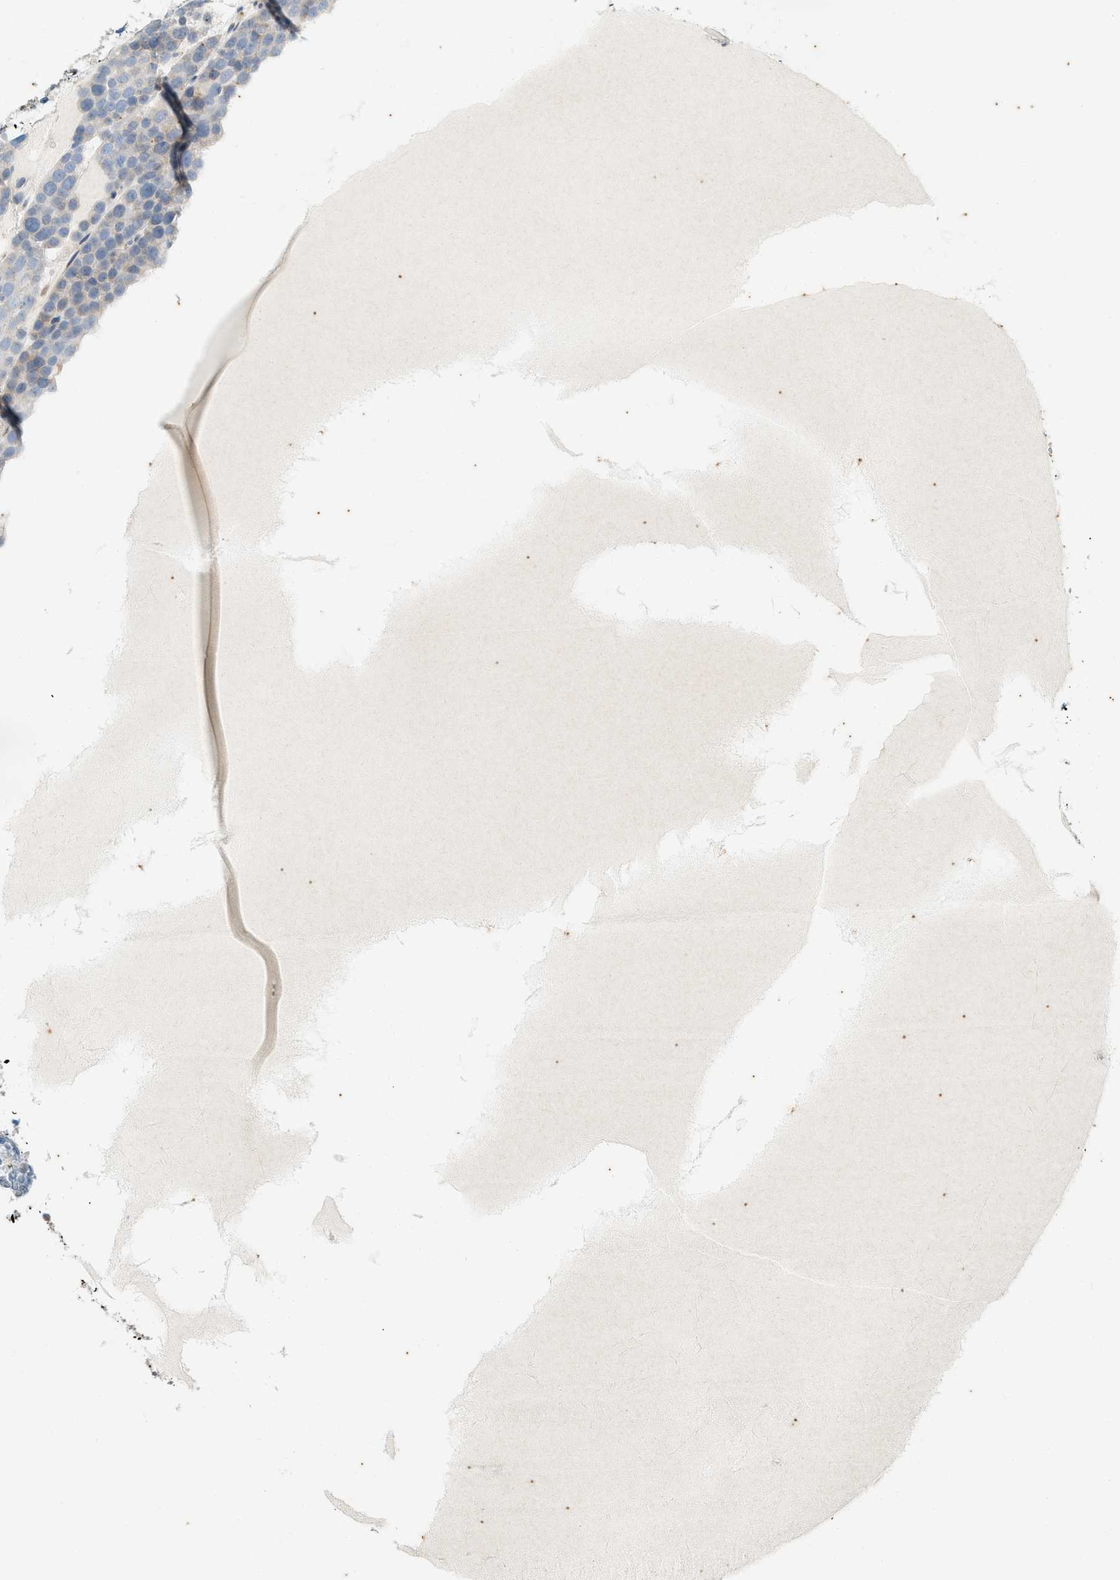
{"staining": {"intensity": "negative", "quantity": "none", "location": "none"}, "tissue": "testis cancer", "cell_type": "Tumor cells", "image_type": "cancer", "snomed": [{"axis": "morphology", "description": "Seminoma, NOS"}, {"axis": "topography", "description": "Testis"}], "caption": "The immunohistochemistry (IHC) image has no significant positivity in tumor cells of testis seminoma tissue.", "gene": "CHPF2", "patient": {"sex": "male", "age": 71}}